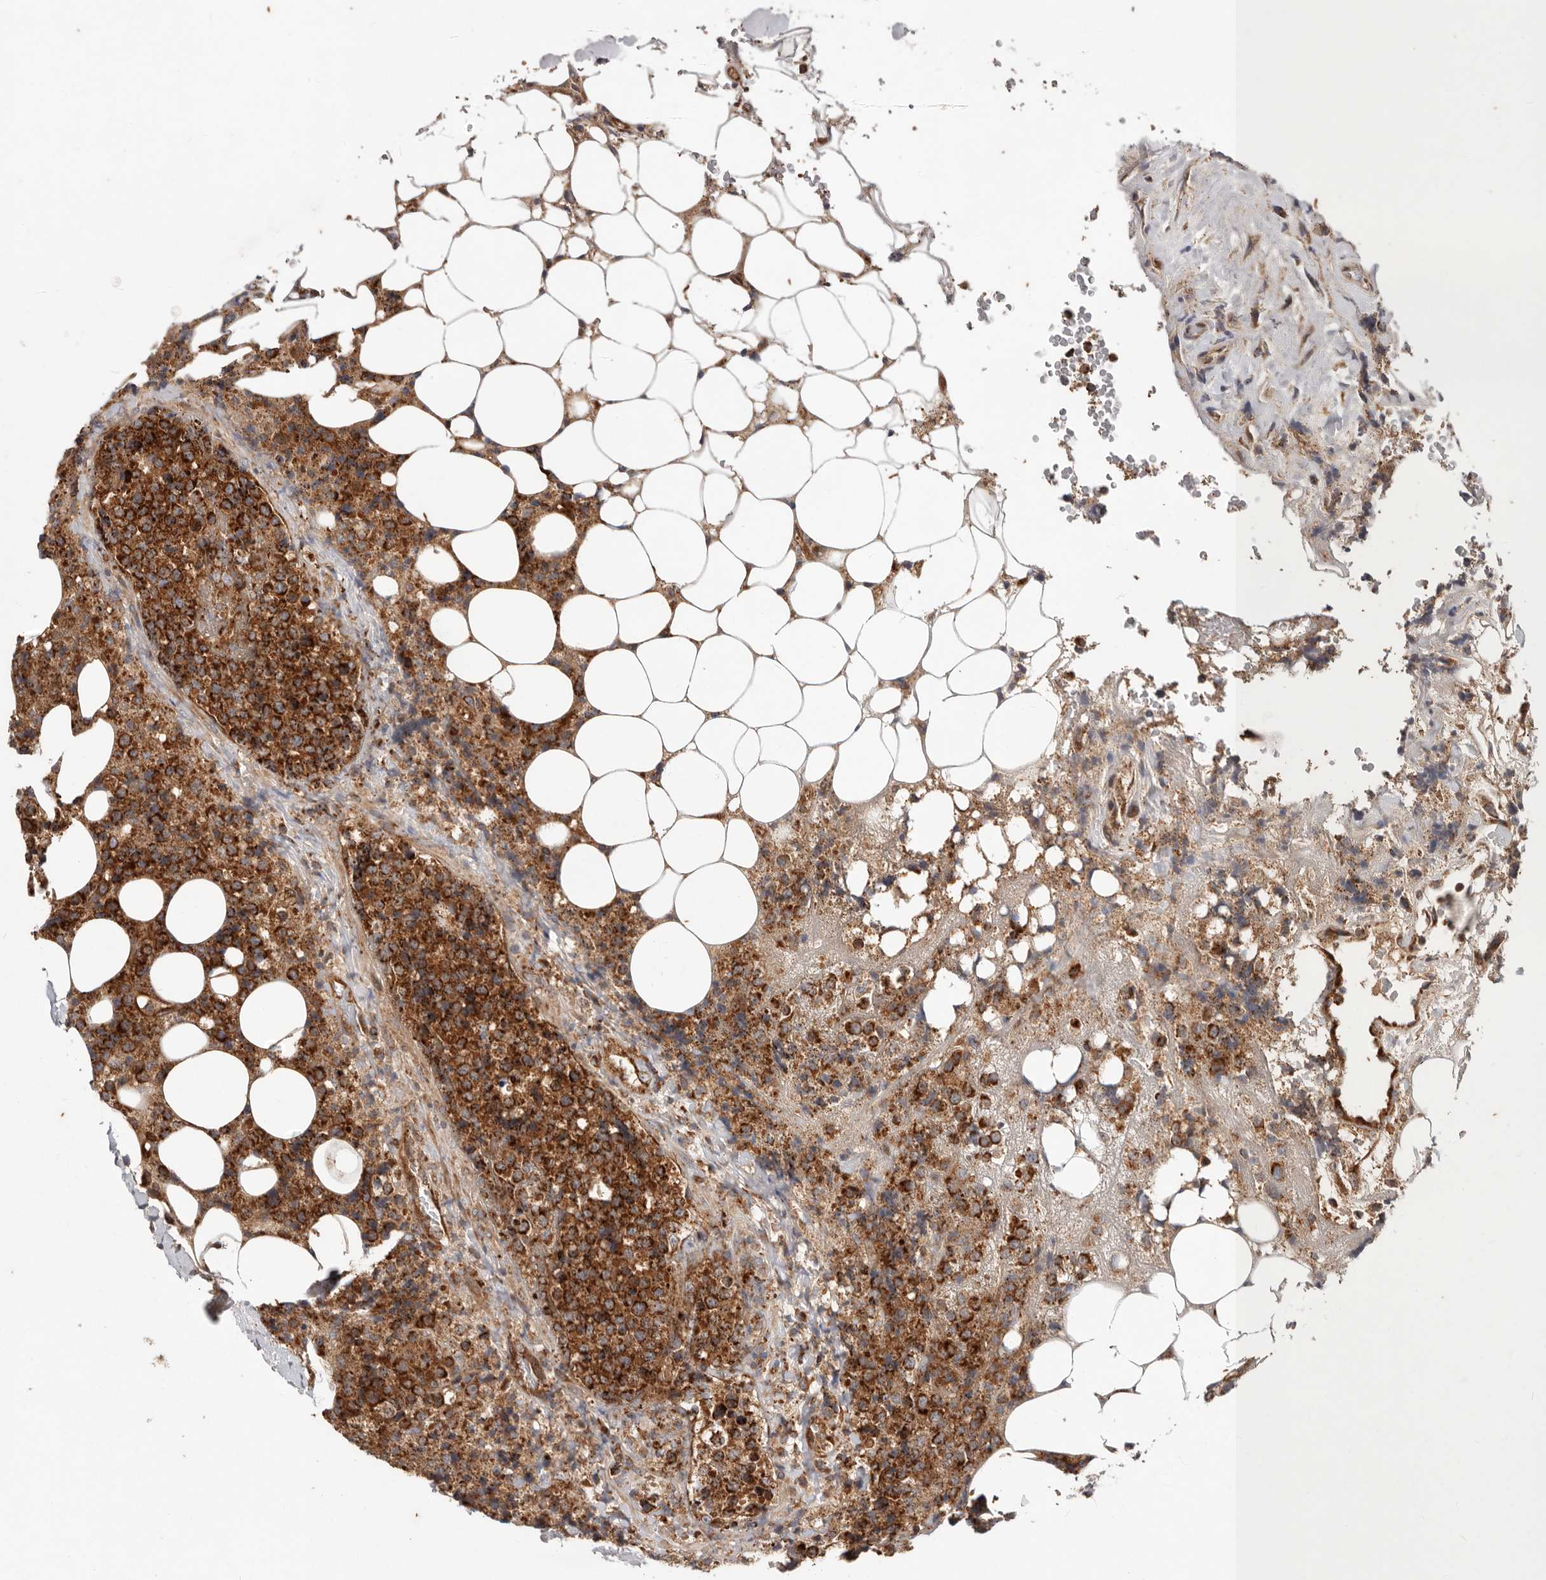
{"staining": {"intensity": "strong", "quantity": ">75%", "location": "cytoplasmic/membranous"}, "tissue": "lymphoma", "cell_type": "Tumor cells", "image_type": "cancer", "snomed": [{"axis": "morphology", "description": "Malignant lymphoma, non-Hodgkin's type, High grade"}, {"axis": "topography", "description": "Lymph node"}], "caption": "This is a photomicrograph of IHC staining of lymphoma, which shows strong positivity in the cytoplasmic/membranous of tumor cells.", "gene": "MRPS10", "patient": {"sex": "male", "age": 13}}